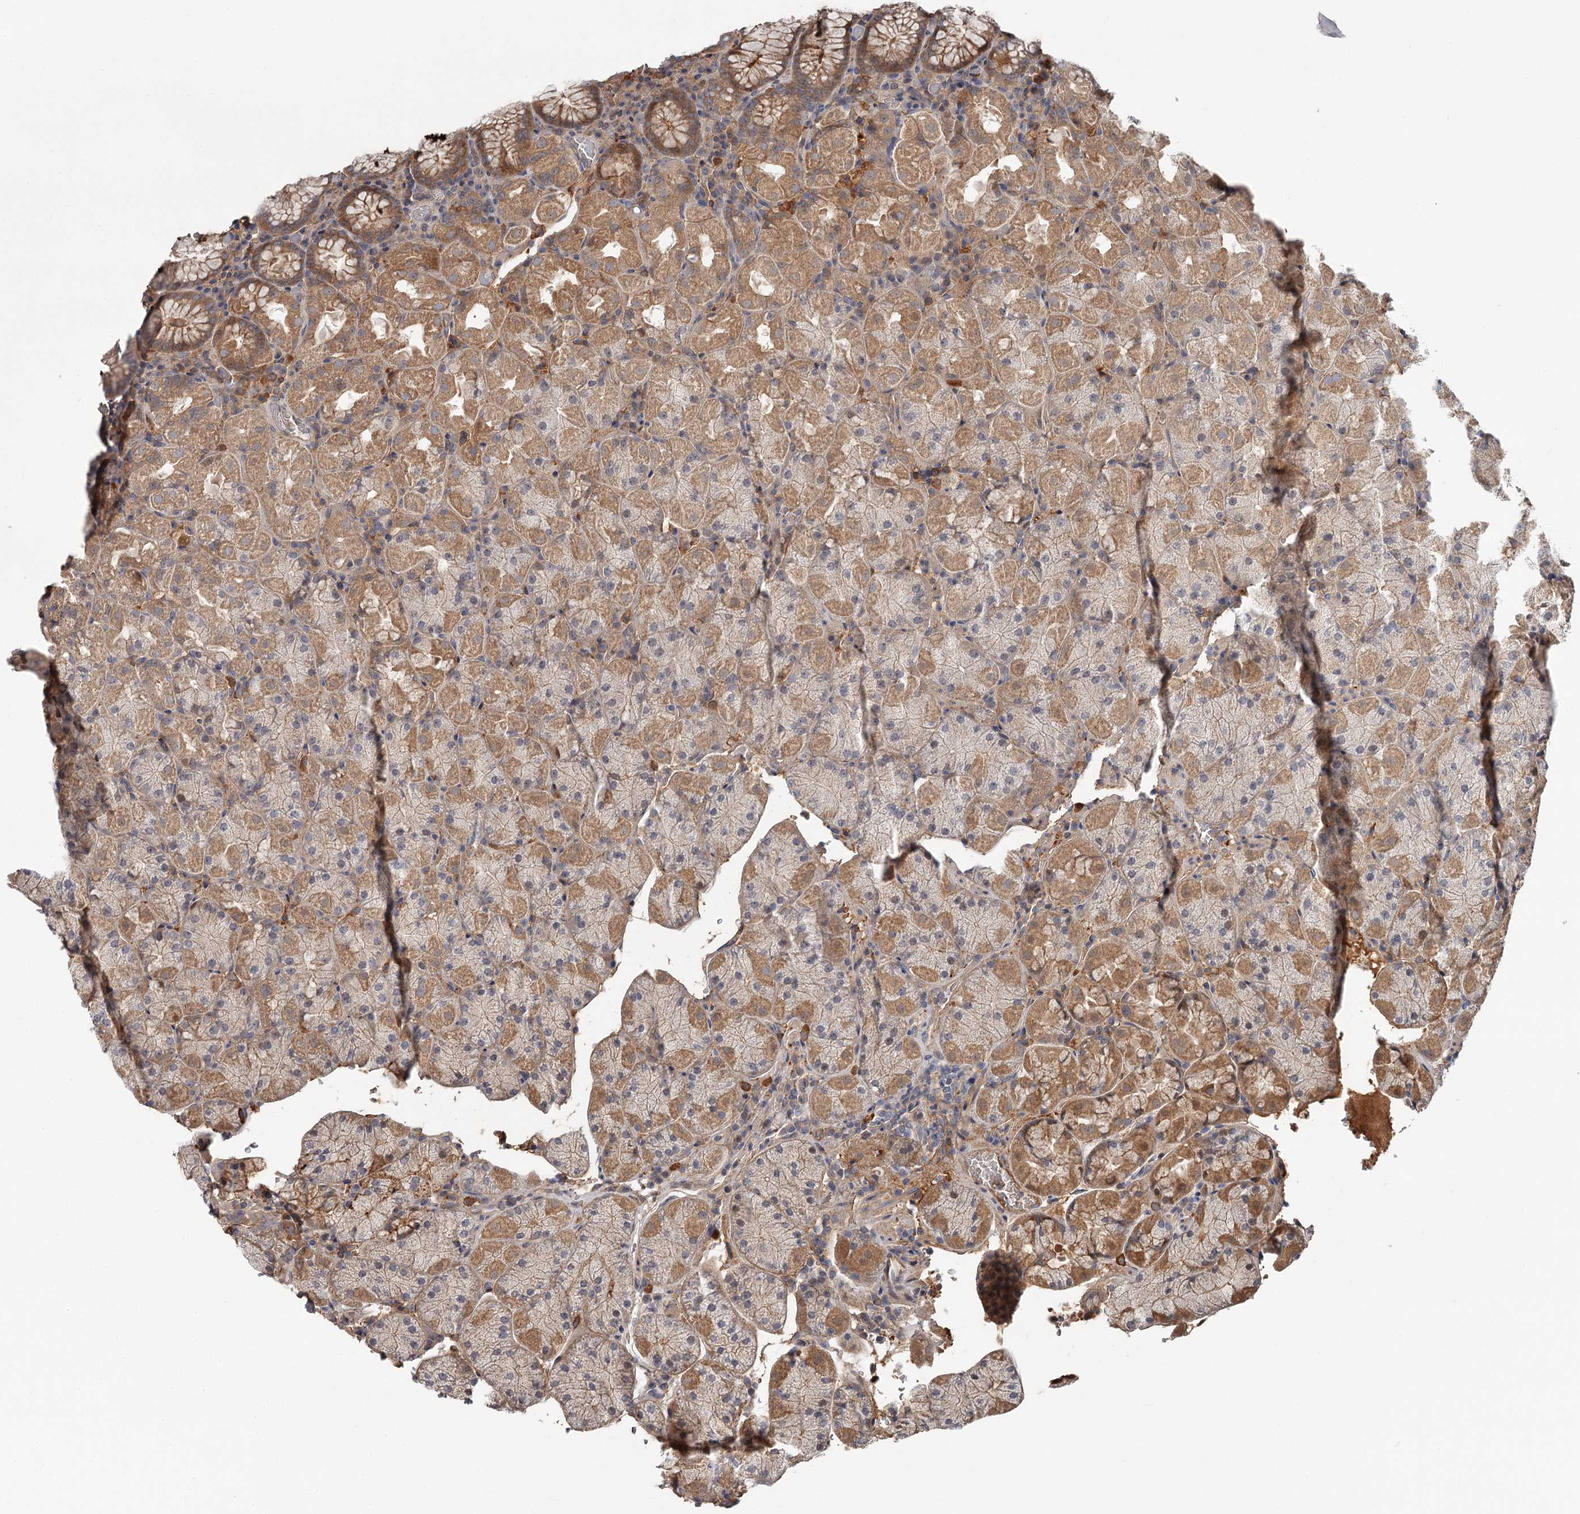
{"staining": {"intensity": "moderate", "quantity": ">75%", "location": "cytoplasmic/membranous"}, "tissue": "stomach", "cell_type": "Glandular cells", "image_type": "normal", "snomed": [{"axis": "morphology", "description": "Normal tissue, NOS"}, {"axis": "topography", "description": "Stomach, upper"}, {"axis": "topography", "description": "Stomach, lower"}], "caption": "DAB immunohistochemical staining of normal stomach displays moderate cytoplasmic/membranous protein expression in about >75% of glandular cells. The protein is shown in brown color, while the nuclei are stained blue.", "gene": "DHRS9", "patient": {"sex": "male", "age": 80}}